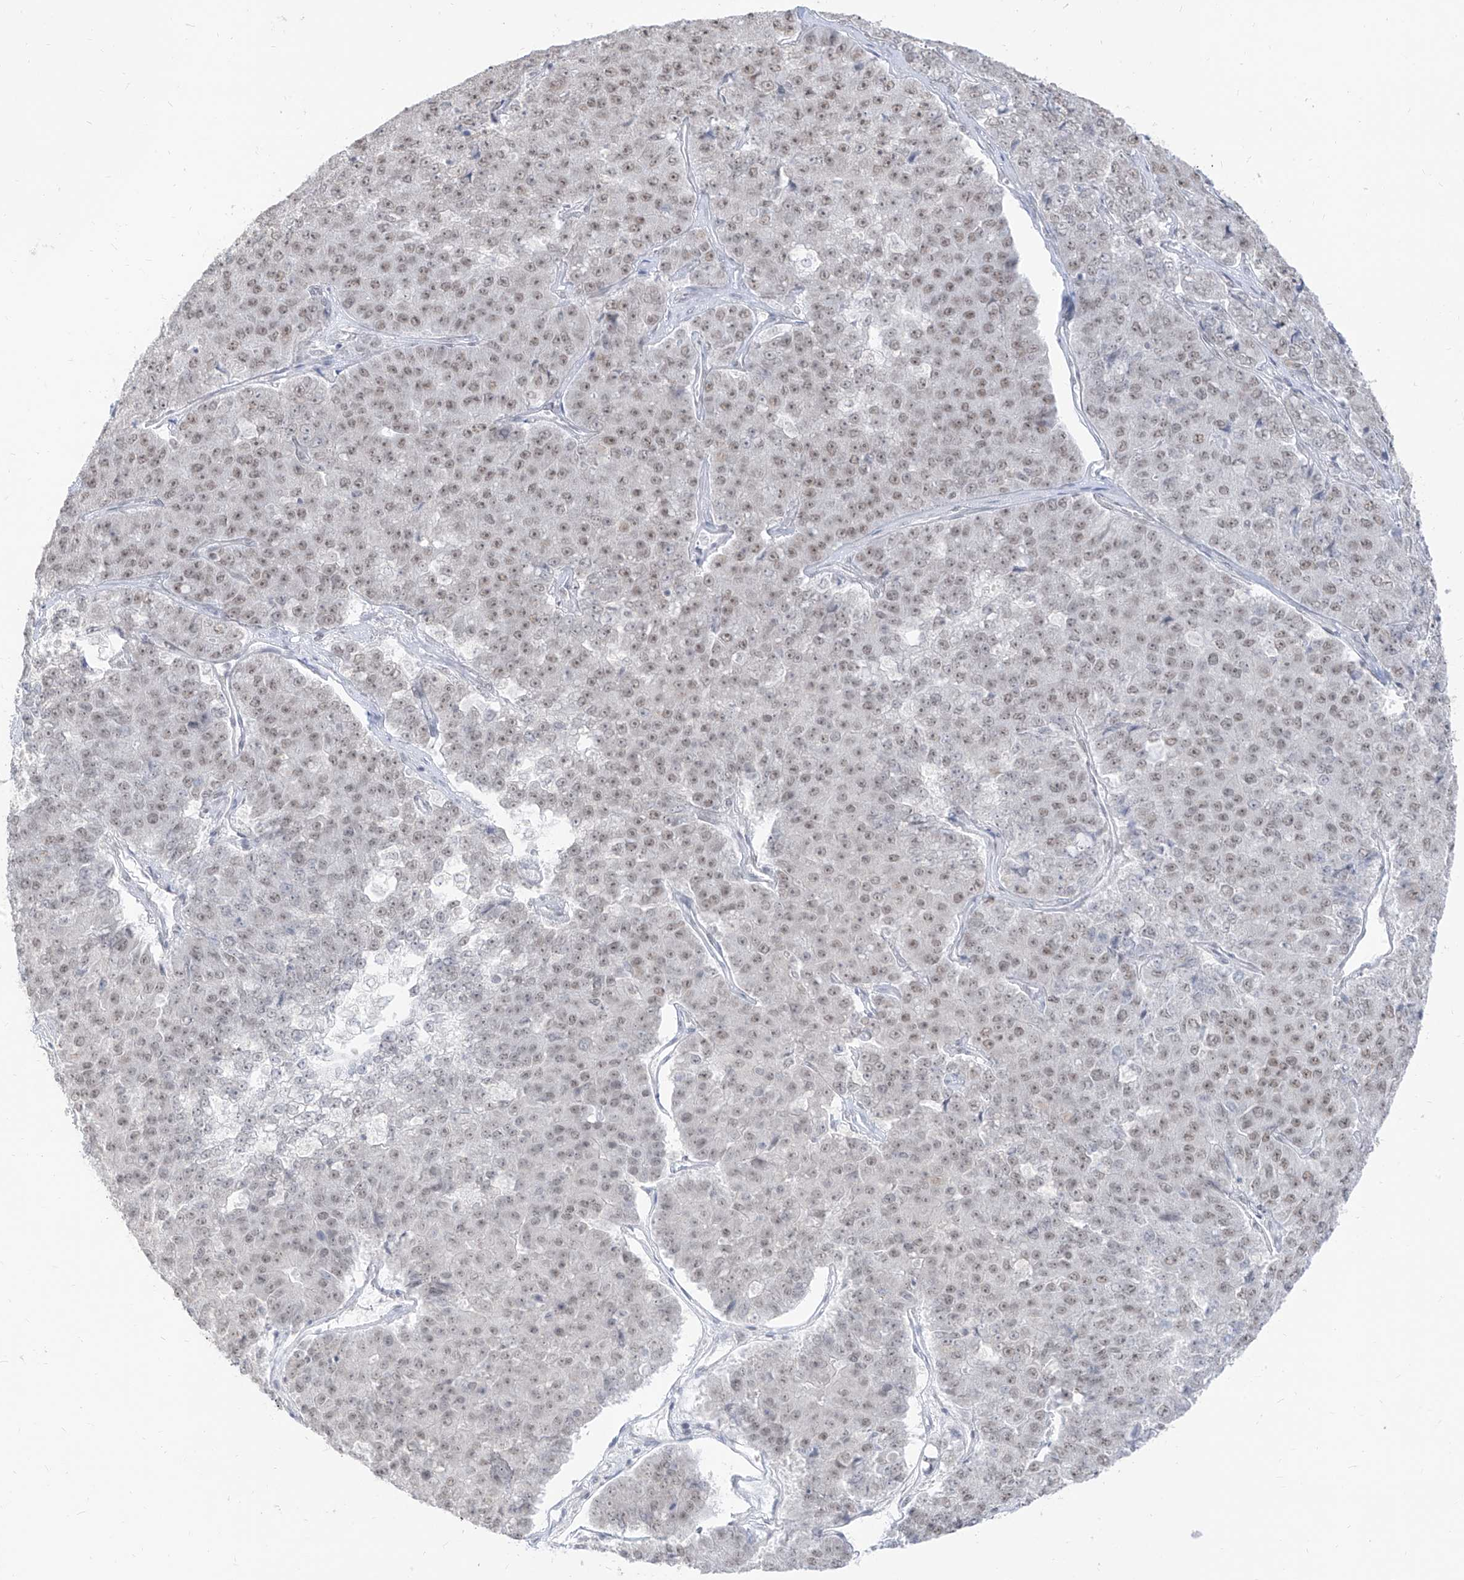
{"staining": {"intensity": "weak", "quantity": "25%-75%", "location": "nuclear"}, "tissue": "pancreatic cancer", "cell_type": "Tumor cells", "image_type": "cancer", "snomed": [{"axis": "morphology", "description": "Adenocarcinoma, NOS"}, {"axis": "topography", "description": "Pancreas"}], "caption": "Immunohistochemical staining of pancreatic cancer (adenocarcinoma) exhibits low levels of weak nuclear expression in approximately 25%-75% of tumor cells. The protein is shown in brown color, while the nuclei are stained blue.", "gene": "SUPT5H", "patient": {"sex": "male", "age": 50}}